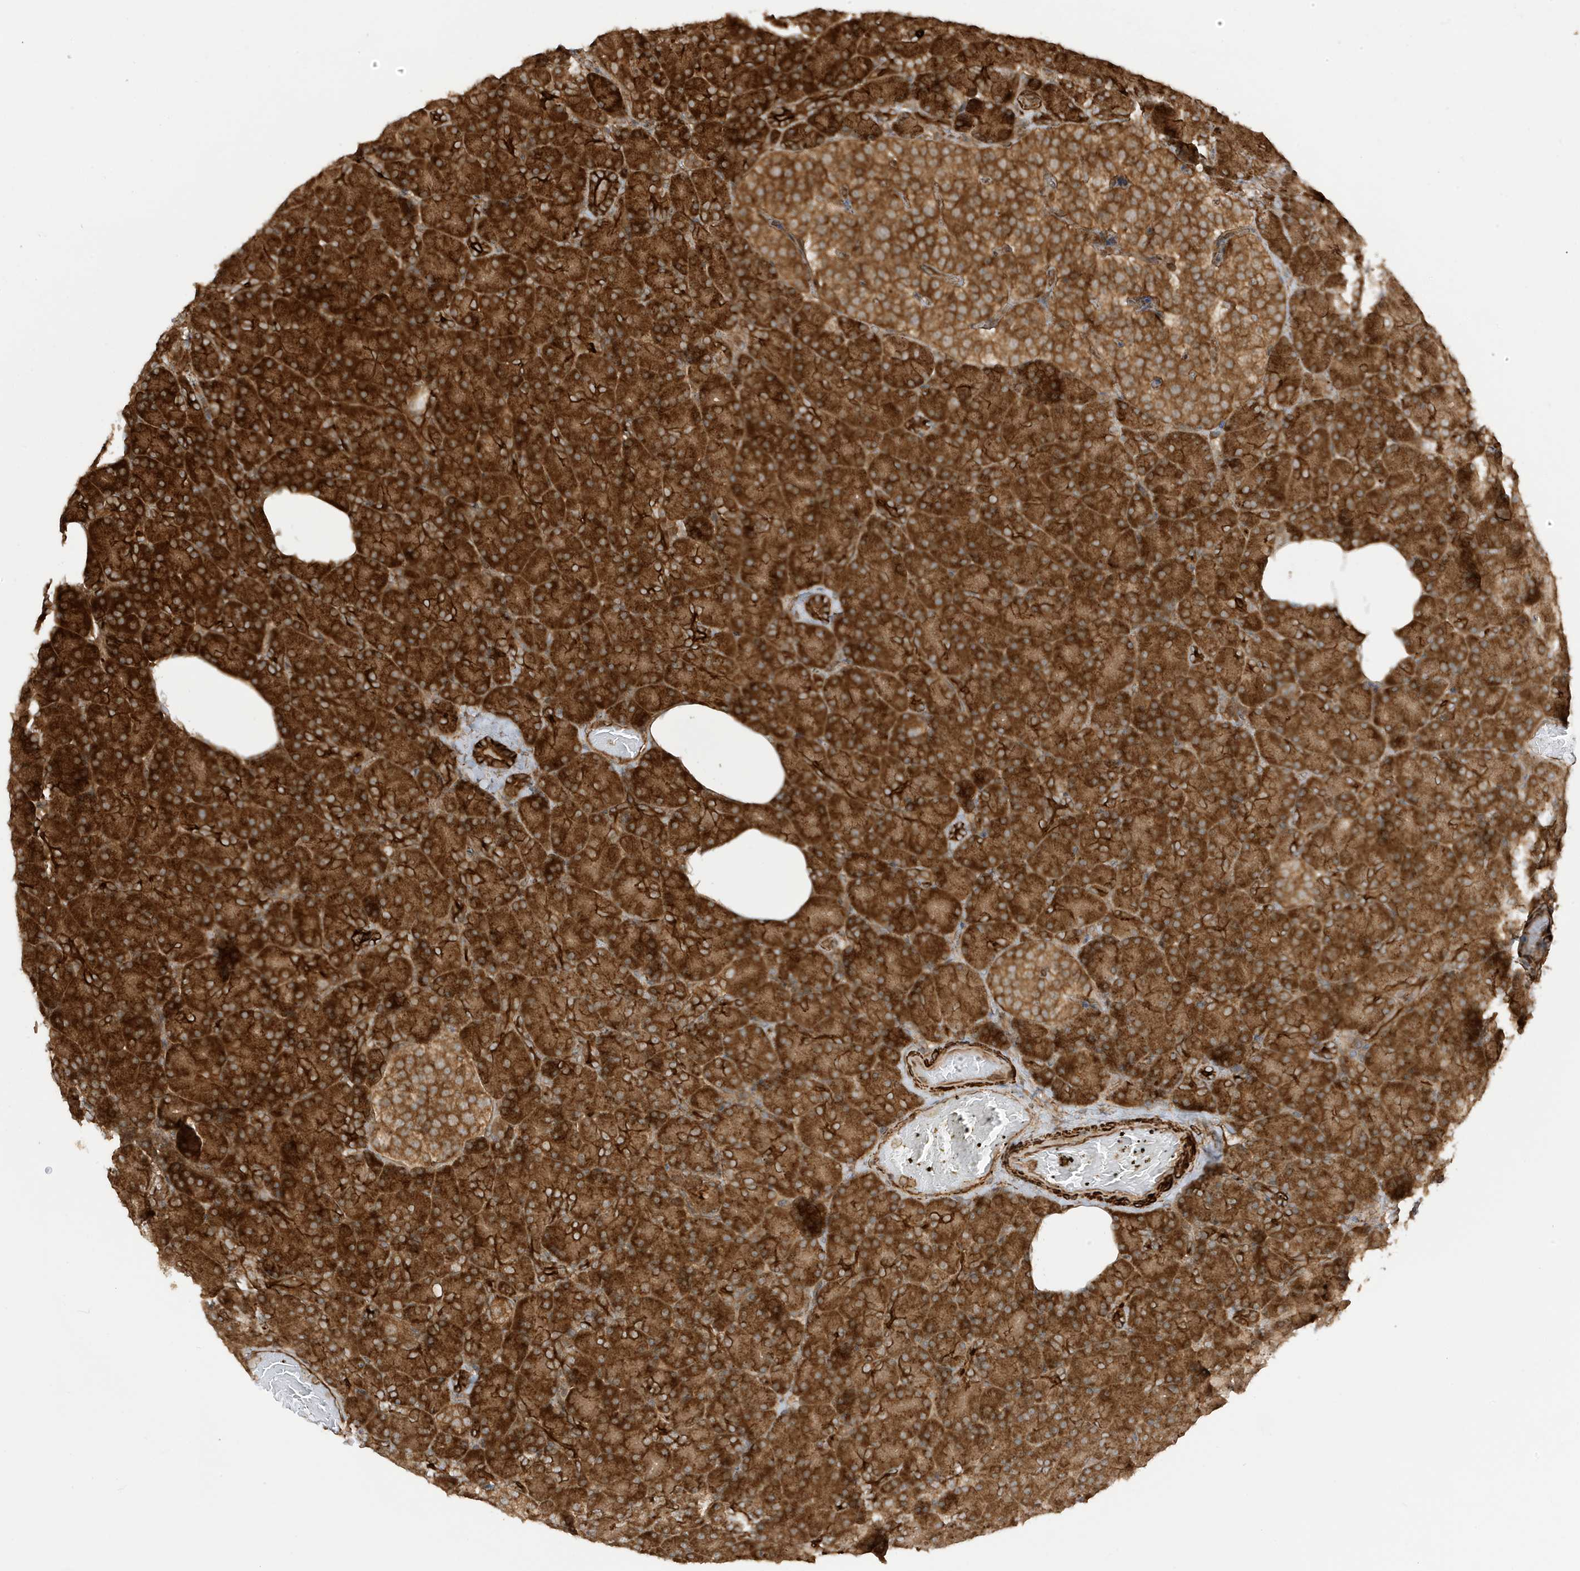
{"staining": {"intensity": "strong", "quantity": ">75%", "location": "cytoplasmic/membranous"}, "tissue": "pancreas", "cell_type": "Exocrine glandular cells", "image_type": "normal", "snomed": [{"axis": "morphology", "description": "Normal tissue, NOS"}, {"axis": "topography", "description": "Pancreas"}], "caption": "Immunohistochemical staining of normal pancreas reveals strong cytoplasmic/membranous protein expression in about >75% of exocrine glandular cells. (Stains: DAB in brown, nuclei in blue, Microscopy: brightfield microscopy at high magnification).", "gene": "CDC42EP3", "patient": {"sex": "female", "age": 43}}